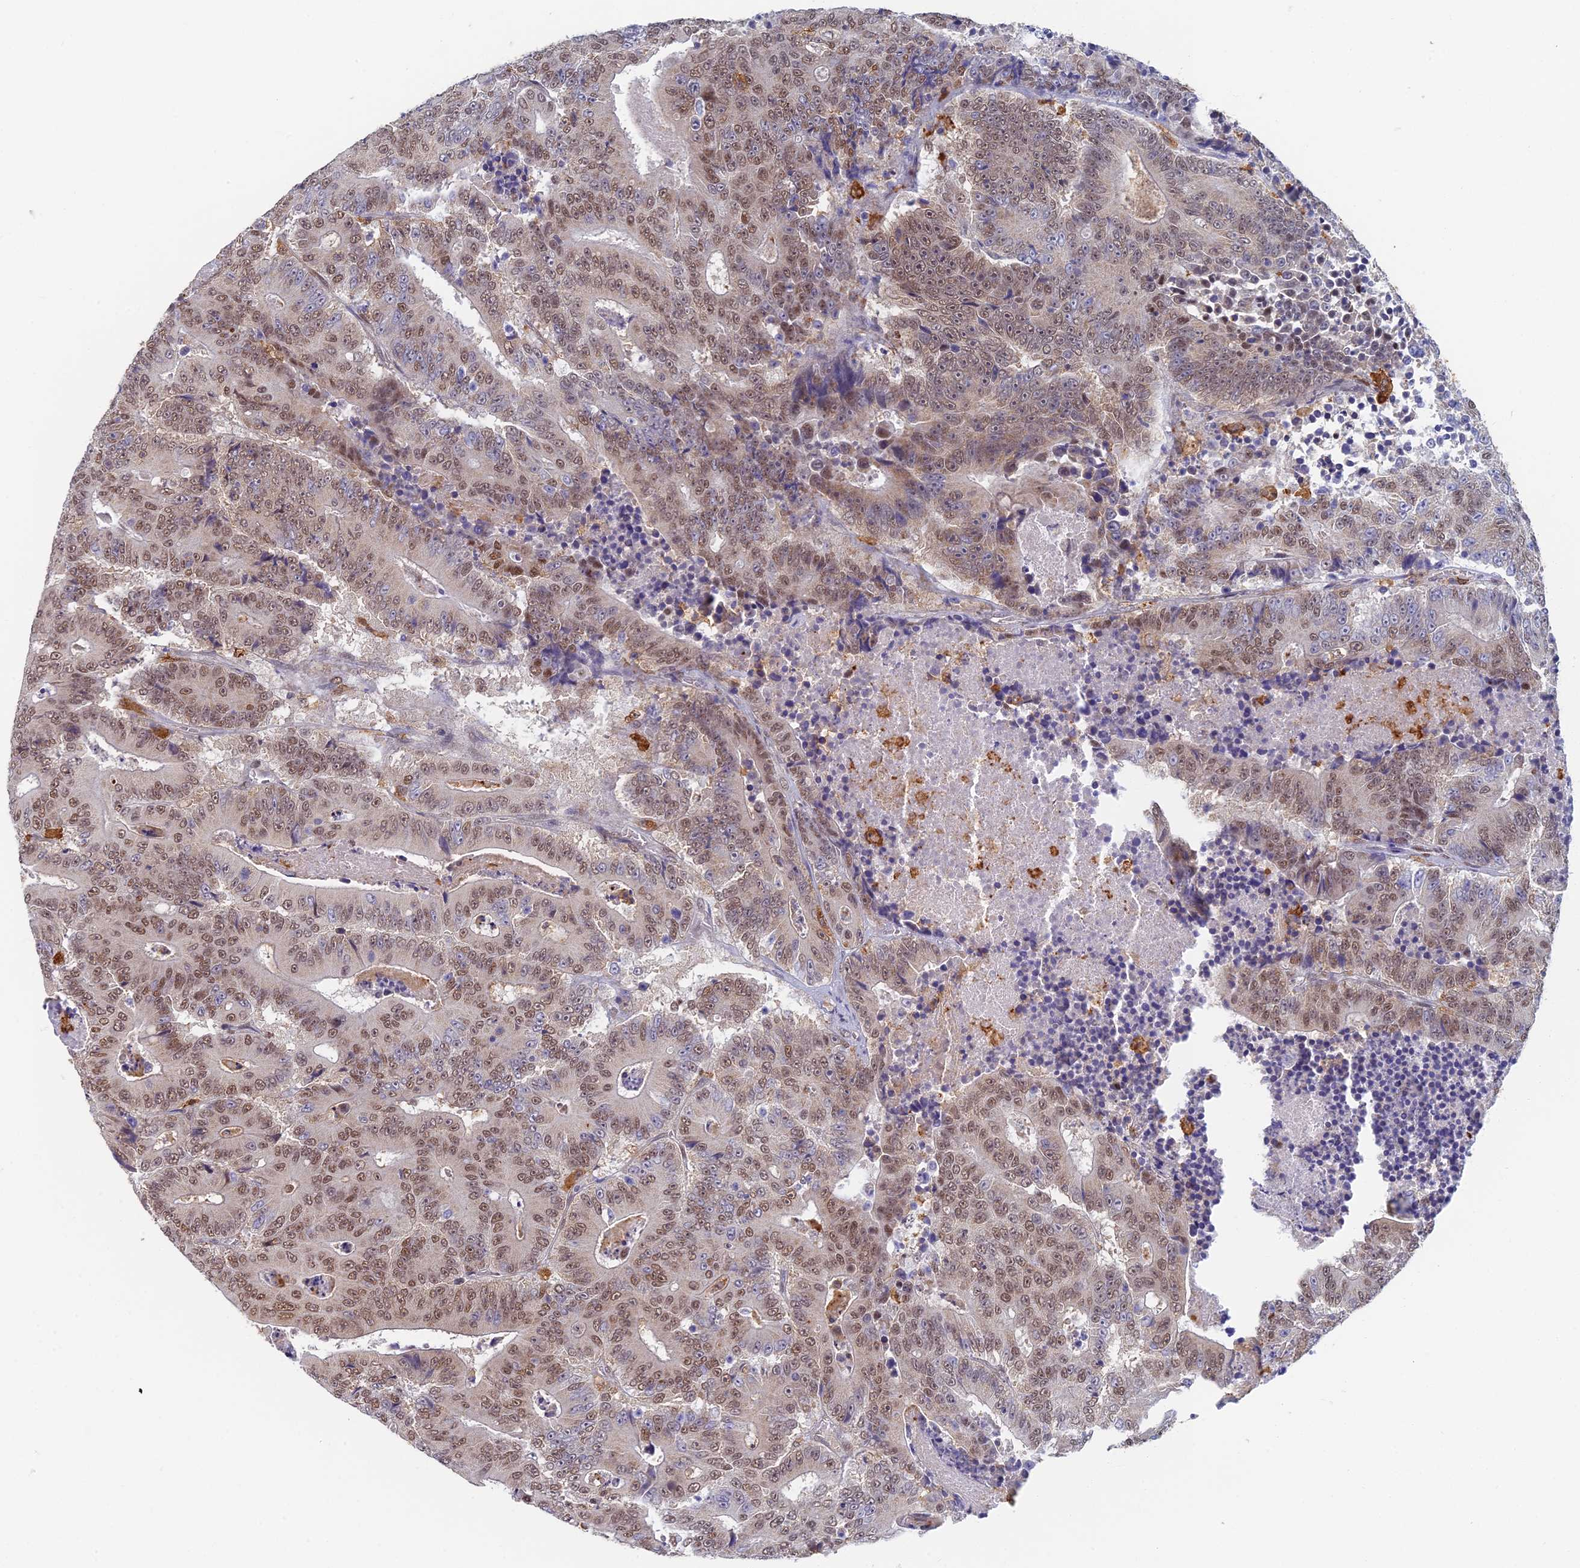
{"staining": {"intensity": "moderate", "quantity": "25%-75%", "location": "nuclear"}, "tissue": "colorectal cancer", "cell_type": "Tumor cells", "image_type": "cancer", "snomed": [{"axis": "morphology", "description": "Adenocarcinoma, NOS"}, {"axis": "topography", "description": "Colon"}], "caption": "There is medium levels of moderate nuclear expression in tumor cells of colorectal cancer (adenocarcinoma), as demonstrated by immunohistochemical staining (brown color).", "gene": "GPATCH1", "patient": {"sex": "male", "age": 83}}